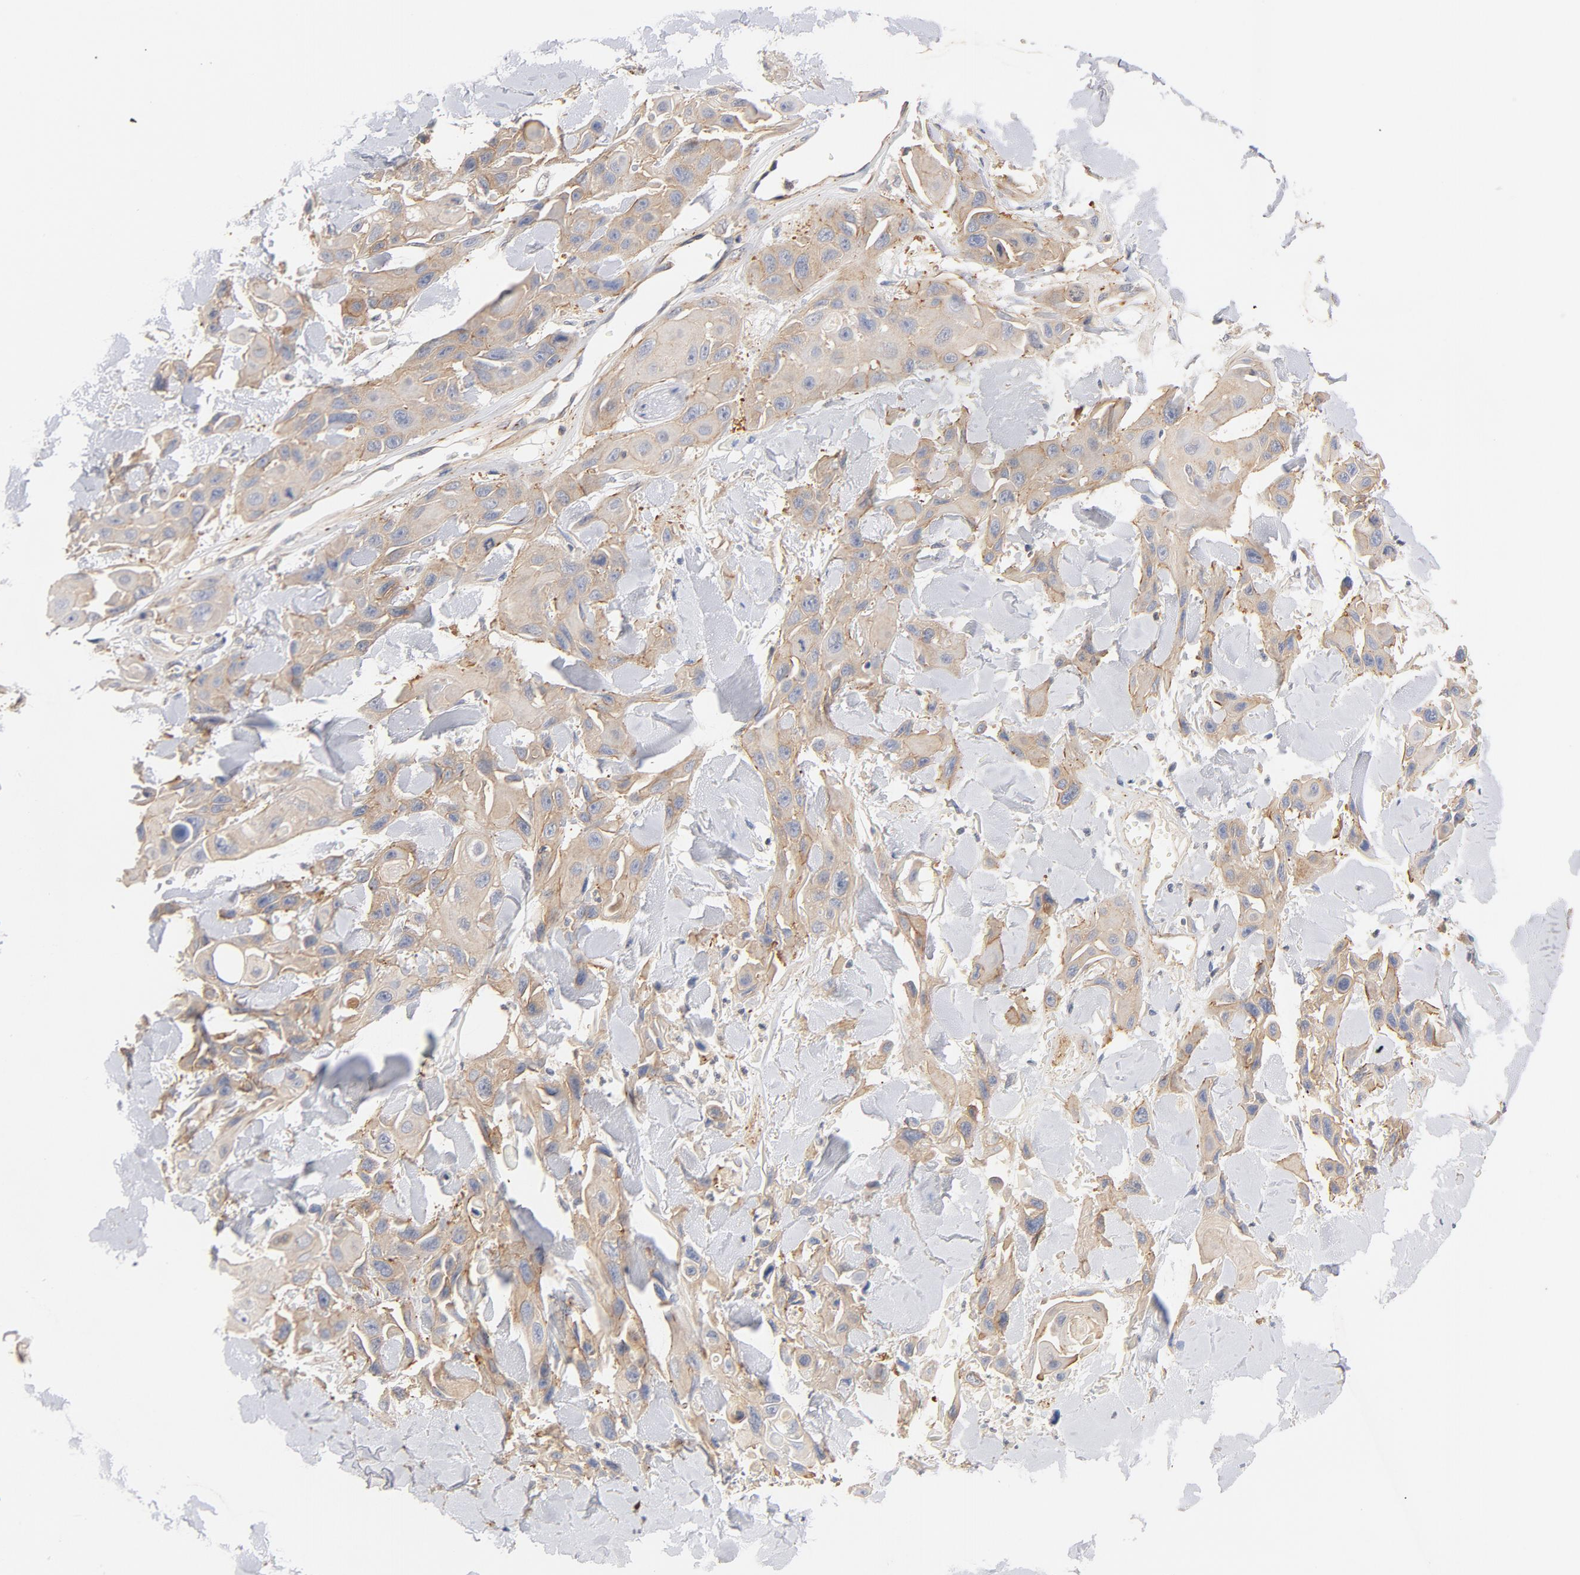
{"staining": {"intensity": "moderate", "quantity": "25%-75%", "location": "cytoplasmic/membranous"}, "tissue": "skin cancer", "cell_type": "Tumor cells", "image_type": "cancer", "snomed": [{"axis": "morphology", "description": "Squamous cell carcinoma, NOS"}, {"axis": "topography", "description": "Skin"}, {"axis": "topography", "description": "Anal"}], "caption": "Skin cancer stained for a protein exhibits moderate cytoplasmic/membranous positivity in tumor cells.", "gene": "STRN3", "patient": {"sex": "female", "age": 55}}